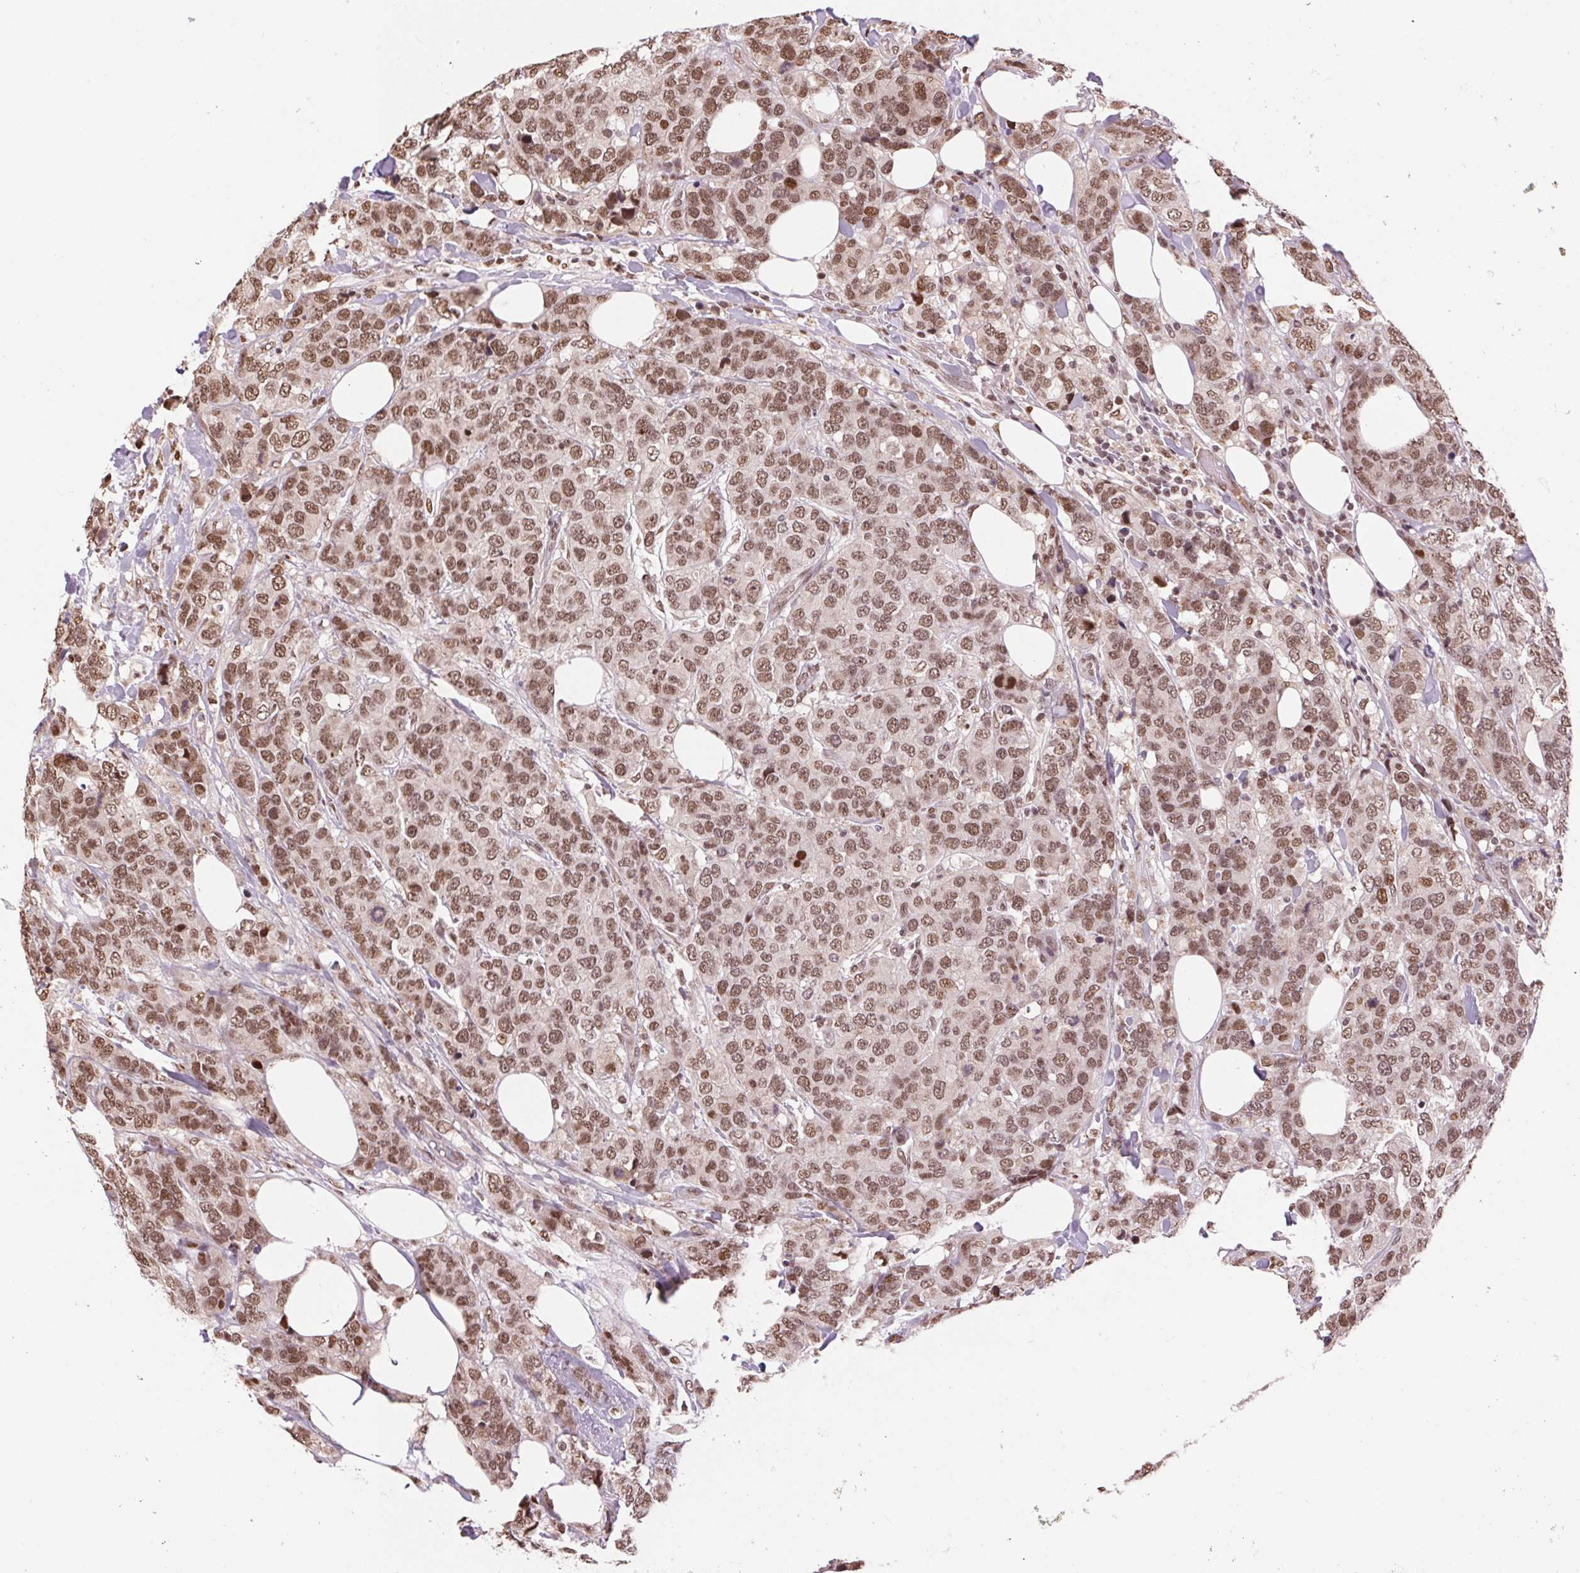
{"staining": {"intensity": "moderate", "quantity": ">75%", "location": "nuclear"}, "tissue": "breast cancer", "cell_type": "Tumor cells", "image_type": "cancer", "snomed": [{"axis": "morphology", "description": "Lobular carcinoma"}, {"axis": "topography", "description": "Breast"}], "caption": "Immunohistochemical staining of breast cancer (lobular carcinoma) displays medium levels of moderate nuclear protein expression in about >75% of tumor cells.", "gene": "RAD23A", "patient": {"sex": "female", "age": 59}}